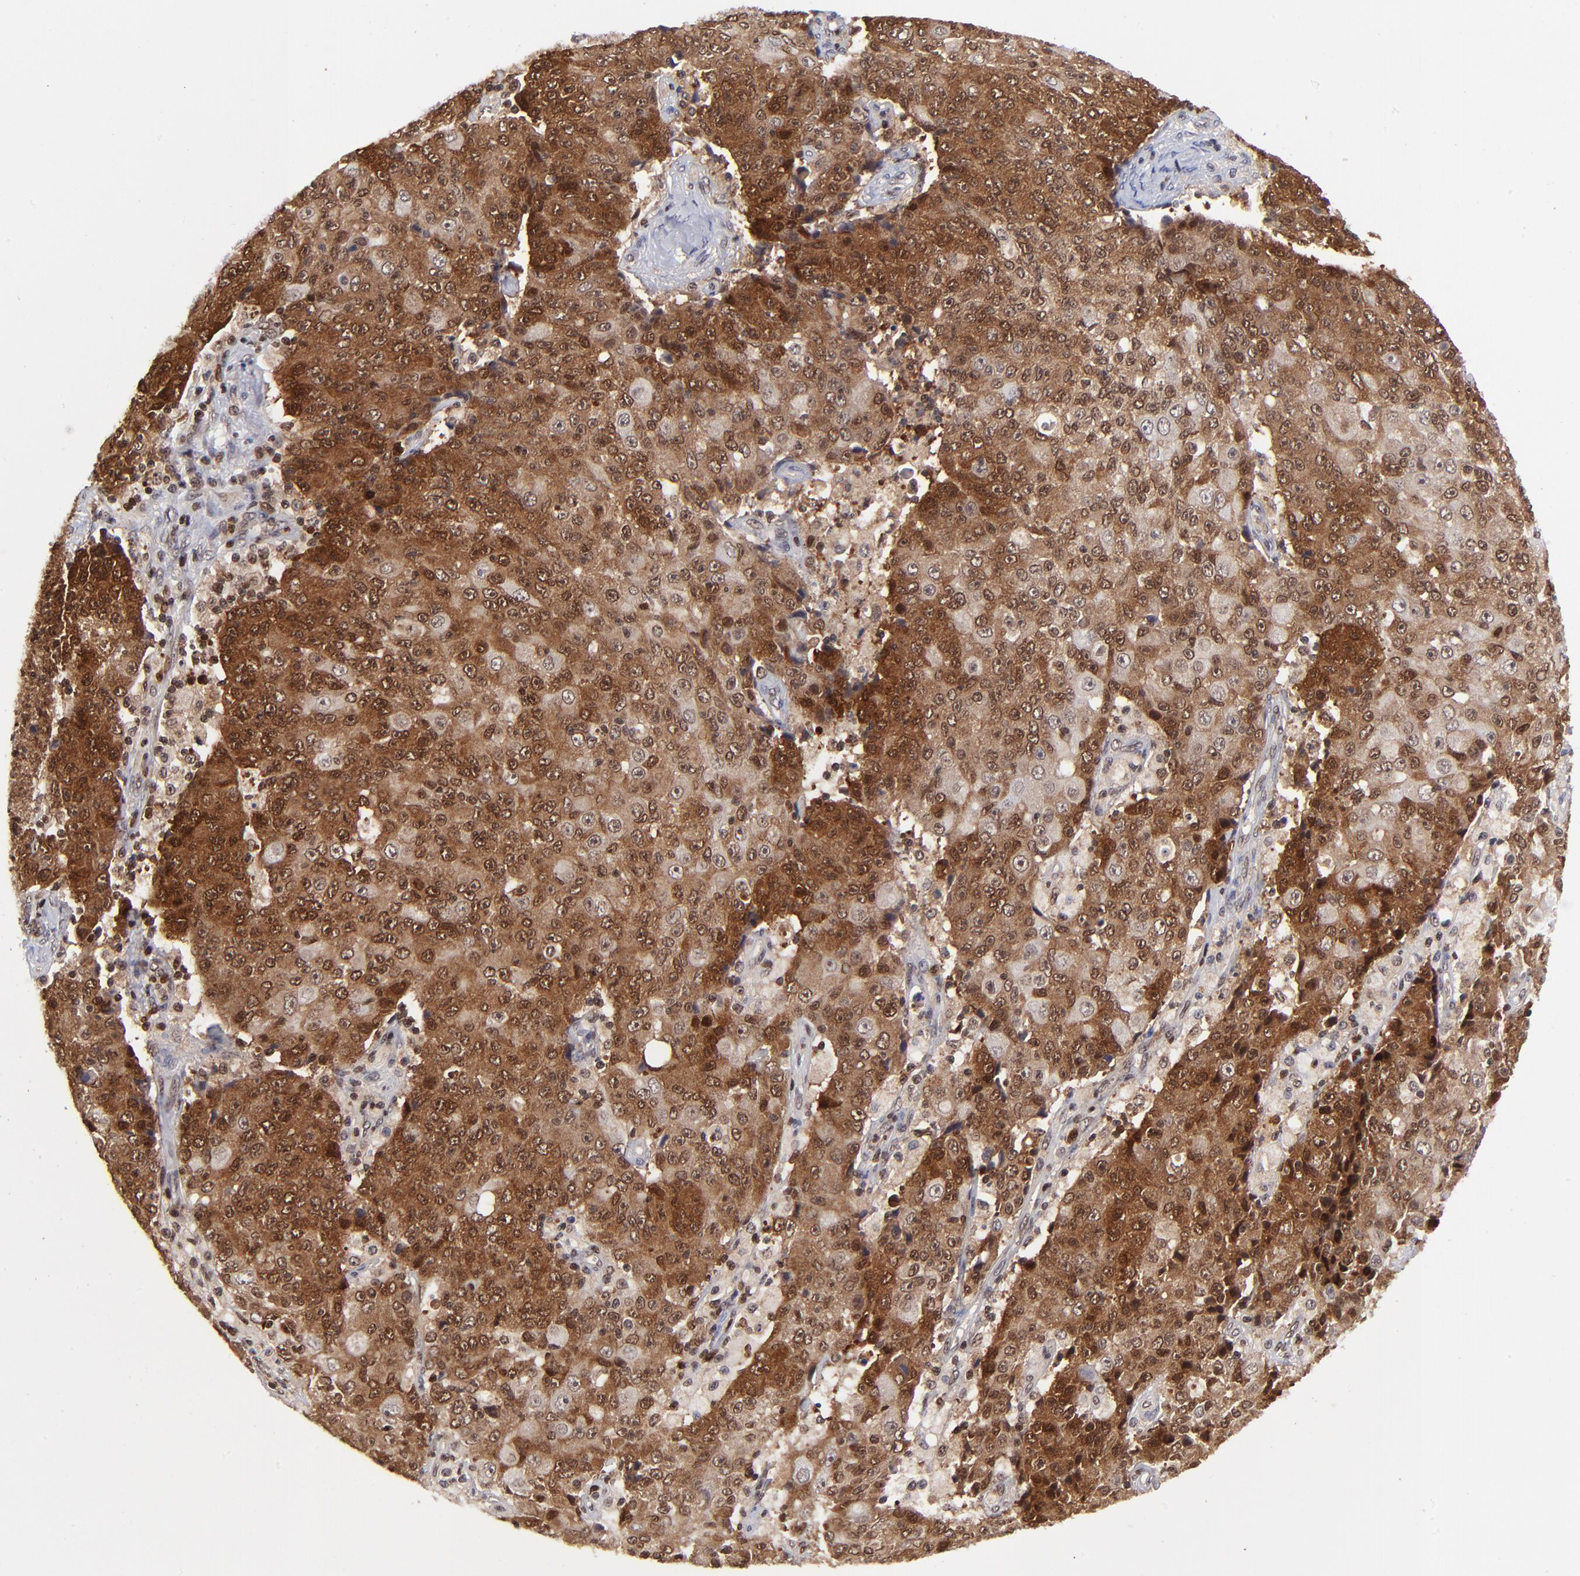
{"staining": {"intensity": "moderate", "quantity": ">75%", "location": "cytoplasmic/membranous,nuclear"}, "tissue": "ovarian cancer", "cell_type": "Tumor cells", "image_type": "cancer", "snomed": [{"axis": "morphology", "description": "Carcinoma, endometroid"}, {"axis": "topography", "description": "Ovary"}], "caption": "Ovarian cancer (endometroid carcinoma) stained with a protein marker reveals moderate staining in tumor cells.", "gene": "DCTPP1", "patient": {"sex": "female", "age": 42}}